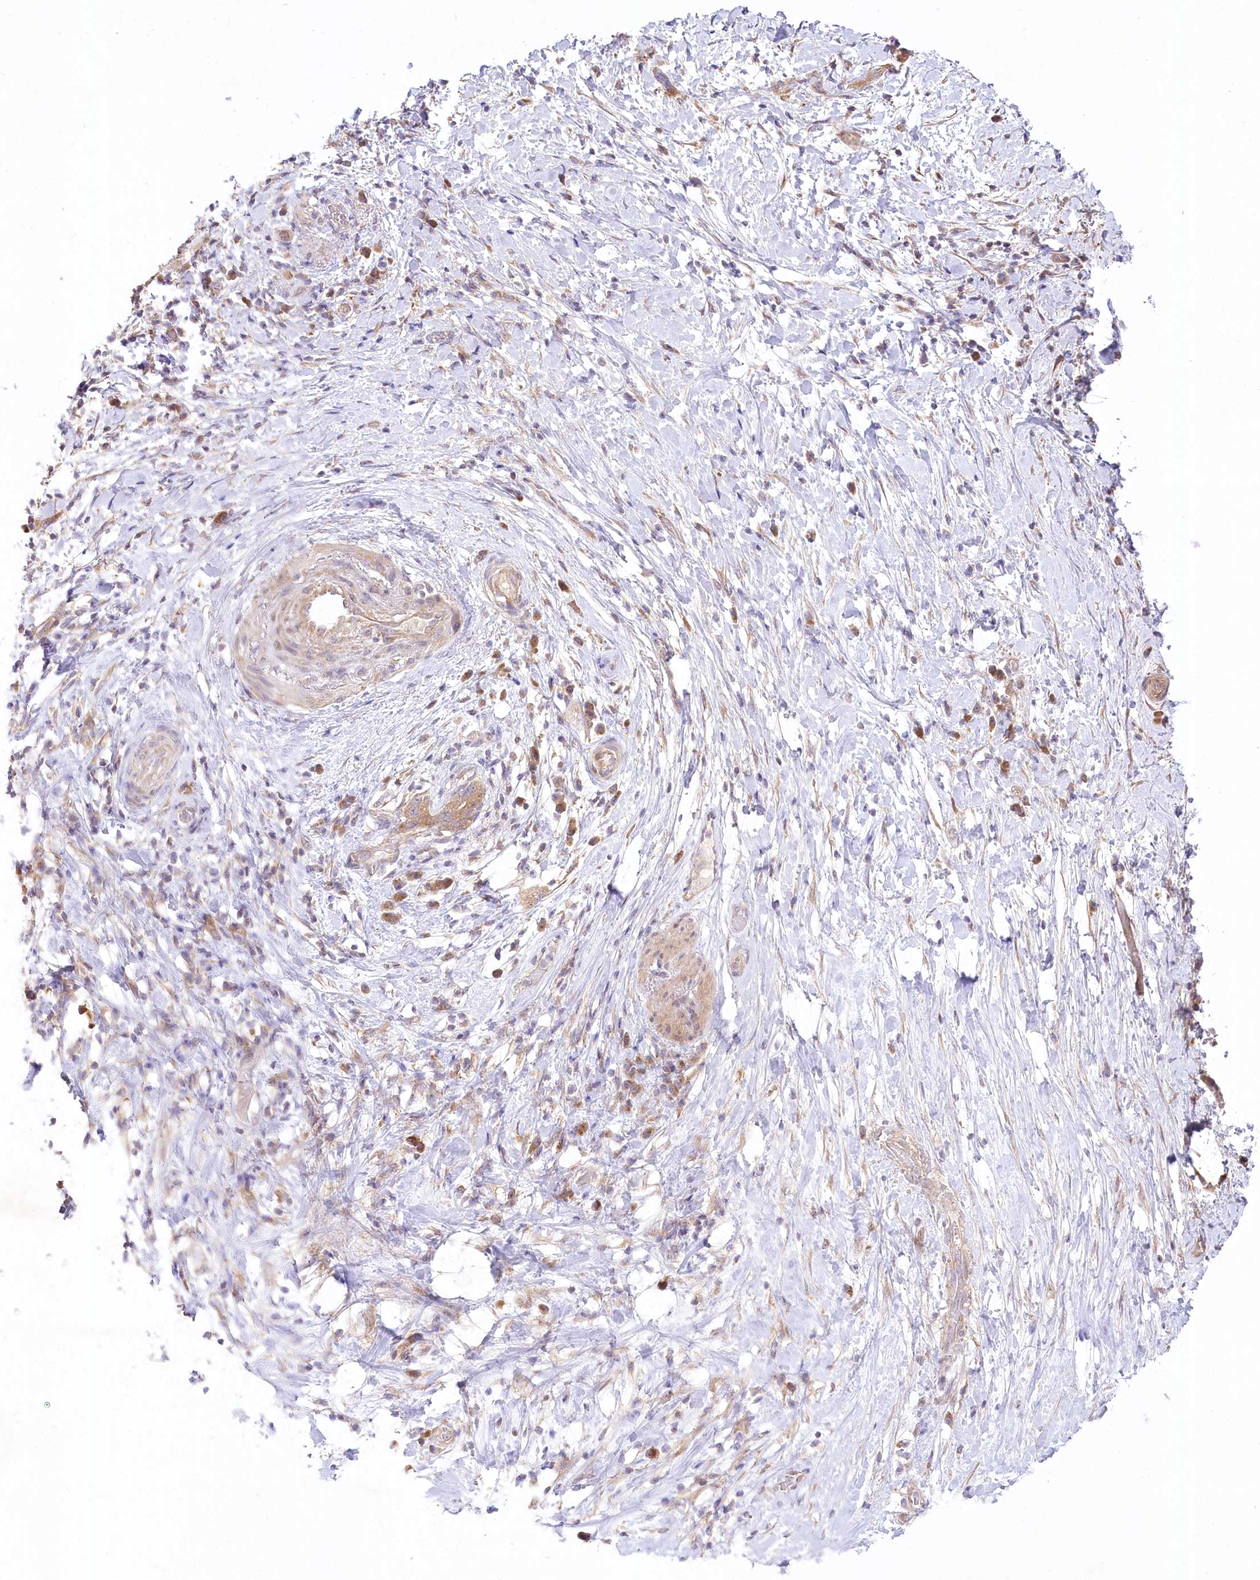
{"staining": {"intensity": "moderate", "quantity": ">75%", "location": "cytoplasmic/membranous"}, "tissue": "pancreatic cancer", "cell_type": "Tumor cells", "image_type": "cancer", "snomed": [{"axis": "morphology", "description": "Adenocarcinoma, NOS"}, {"axis": "topography", "description": "Pancreas"}], "caption": "DAB immunohistochemical staining of pancreatic cancer (adenocarcinoma) reveals moderate cytoplasmic/membranous protein staining in about >75% of tumor cells.", "gene": "PYROXD1", "patient": {"sex": "female", "age": 73}}